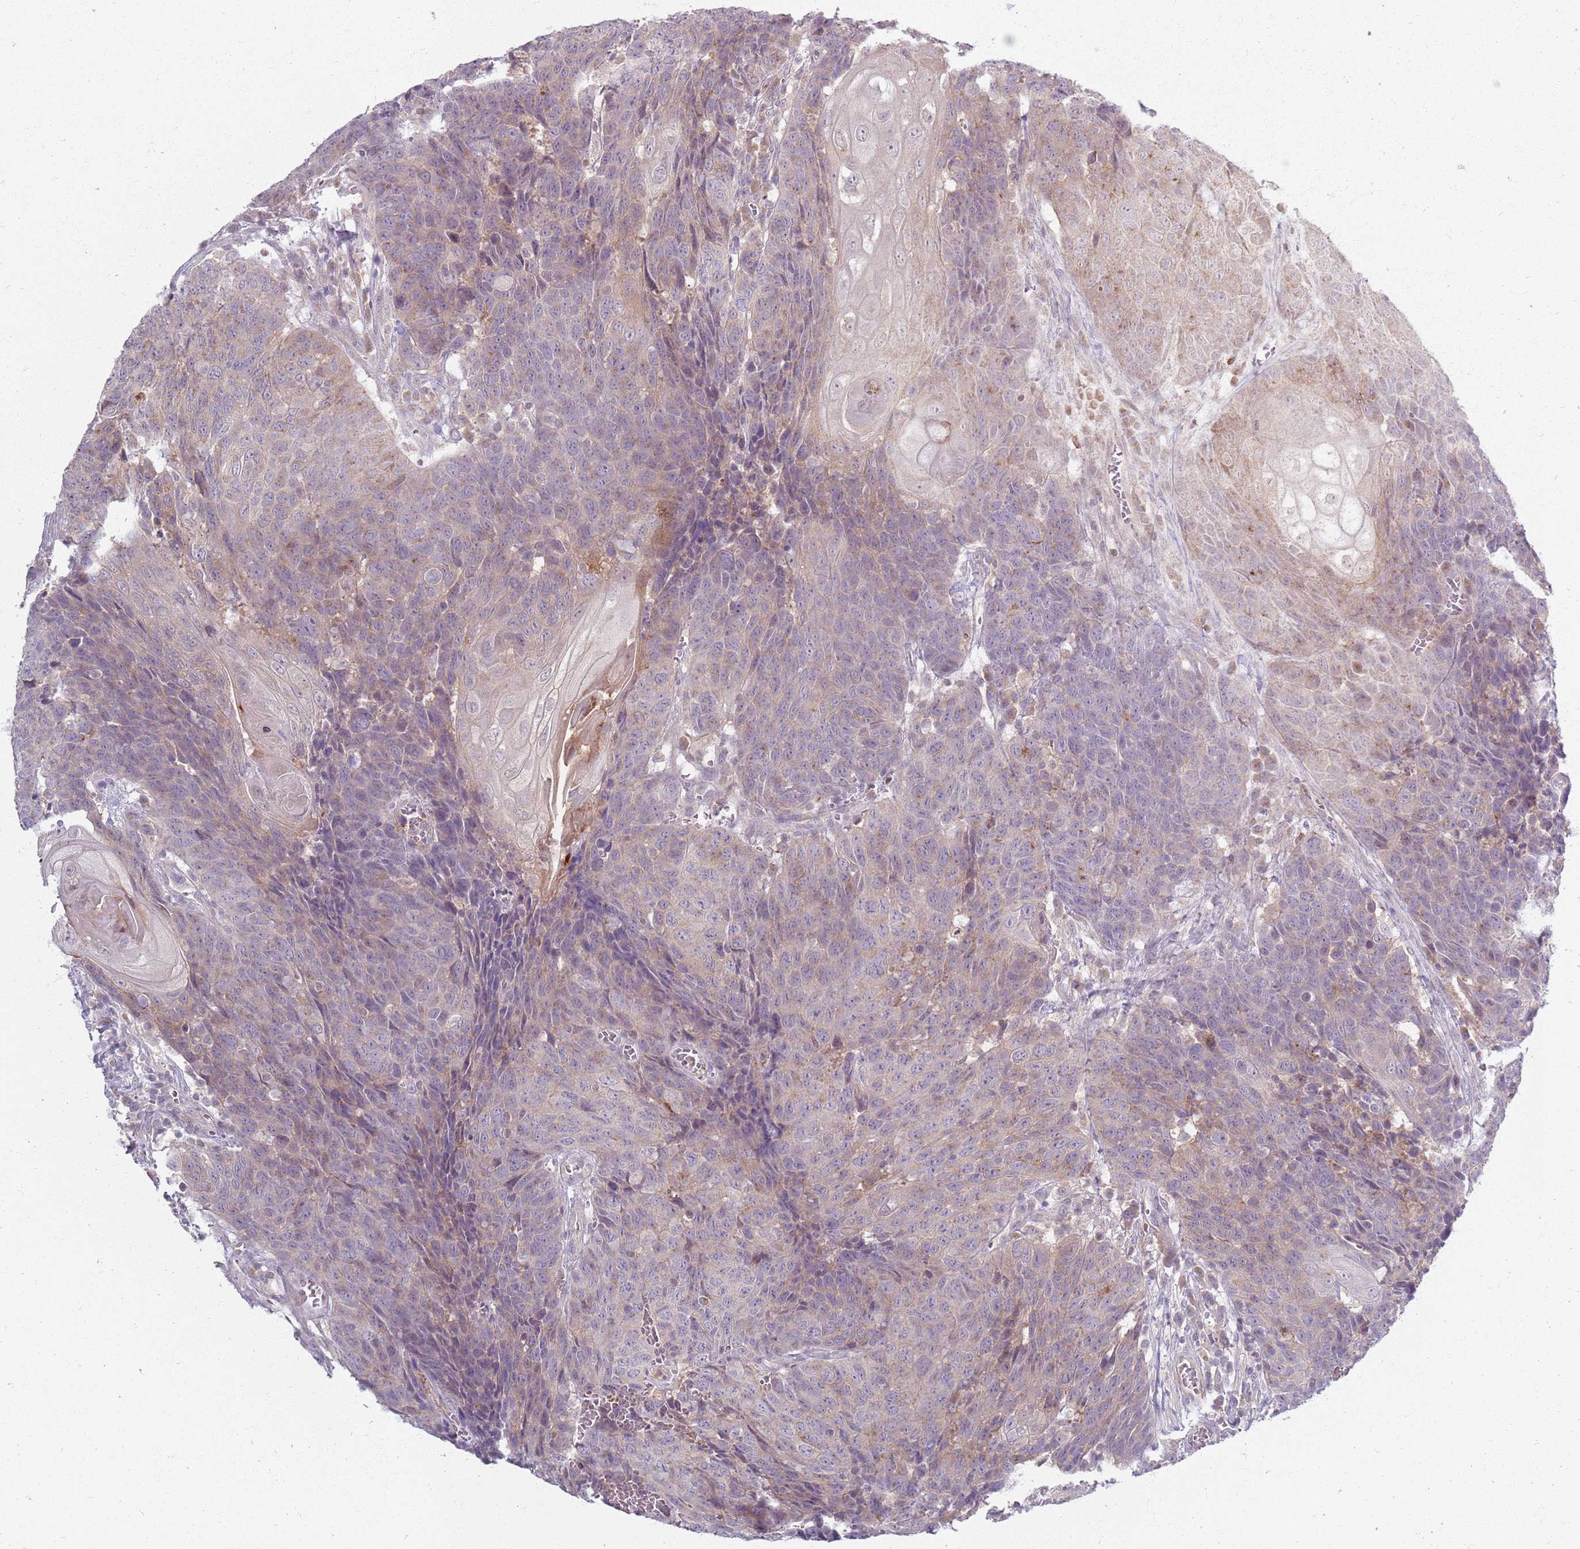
{"staining": {"intensity": "weak", "quantity": "<25%", "location": "cytoplasmic/membranous"}, "tissue": "head and neck cancer", "cell_type": "Tumor cells", "image_type": "cancer", "snomed": [{"axis": "morphology", "description": "Squamous cell carcinoma, NOS"}, {"axis": "topography", "description": "Head-Neck"}], "caption": "High power microscopy micrograph of an immunohistochemistry photomicrograph of head and neck squamous cell carcinoma, revealing no significant expression in tumor cells. (Stains: DAB IHC with hematoxylin counter stain, Microscopy: brightfield microscopy at high magnification).", "gene": "ZDHHC2", "patient": {"sex": "male", "age": 66}}